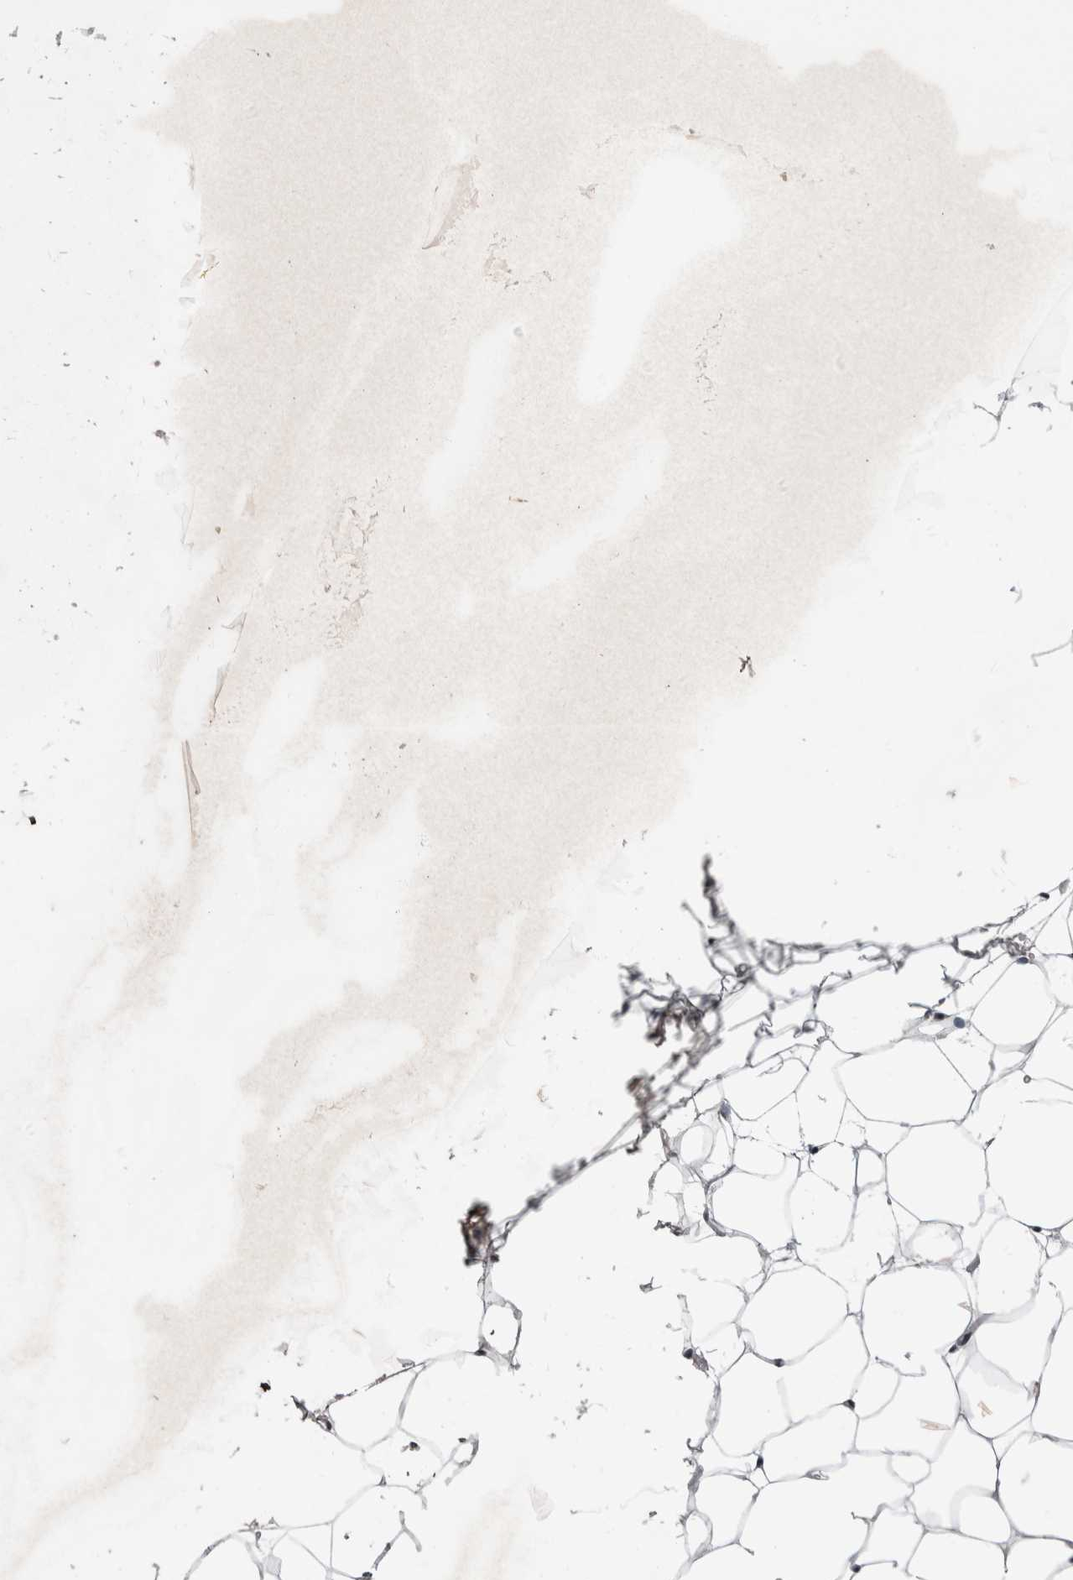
{"staining": {"intensity": "moderate", "quantity": "25%-75%", "location": "nuclear"}, "tissue": "adipose tissue", "cell_type": "Adipocytes", "image_type": "normal", "snomed": [{"axis": "morphology", "description": "Normal tissue, NOS"}, {"axis": "topography", "description": "Breast"}, {"axis": "topography", "description": "Soft tissue"}], "caption": "IHC image of unremarkable adipose tissue: human adipose tissue stained using IHC shows medium levels of moderate protein expression localized specifically in the nuclear of adipocytes, appearing as a nuclear brown color.", "gene": "ASPN", "patient": {"sex": "female", "age": 75}}